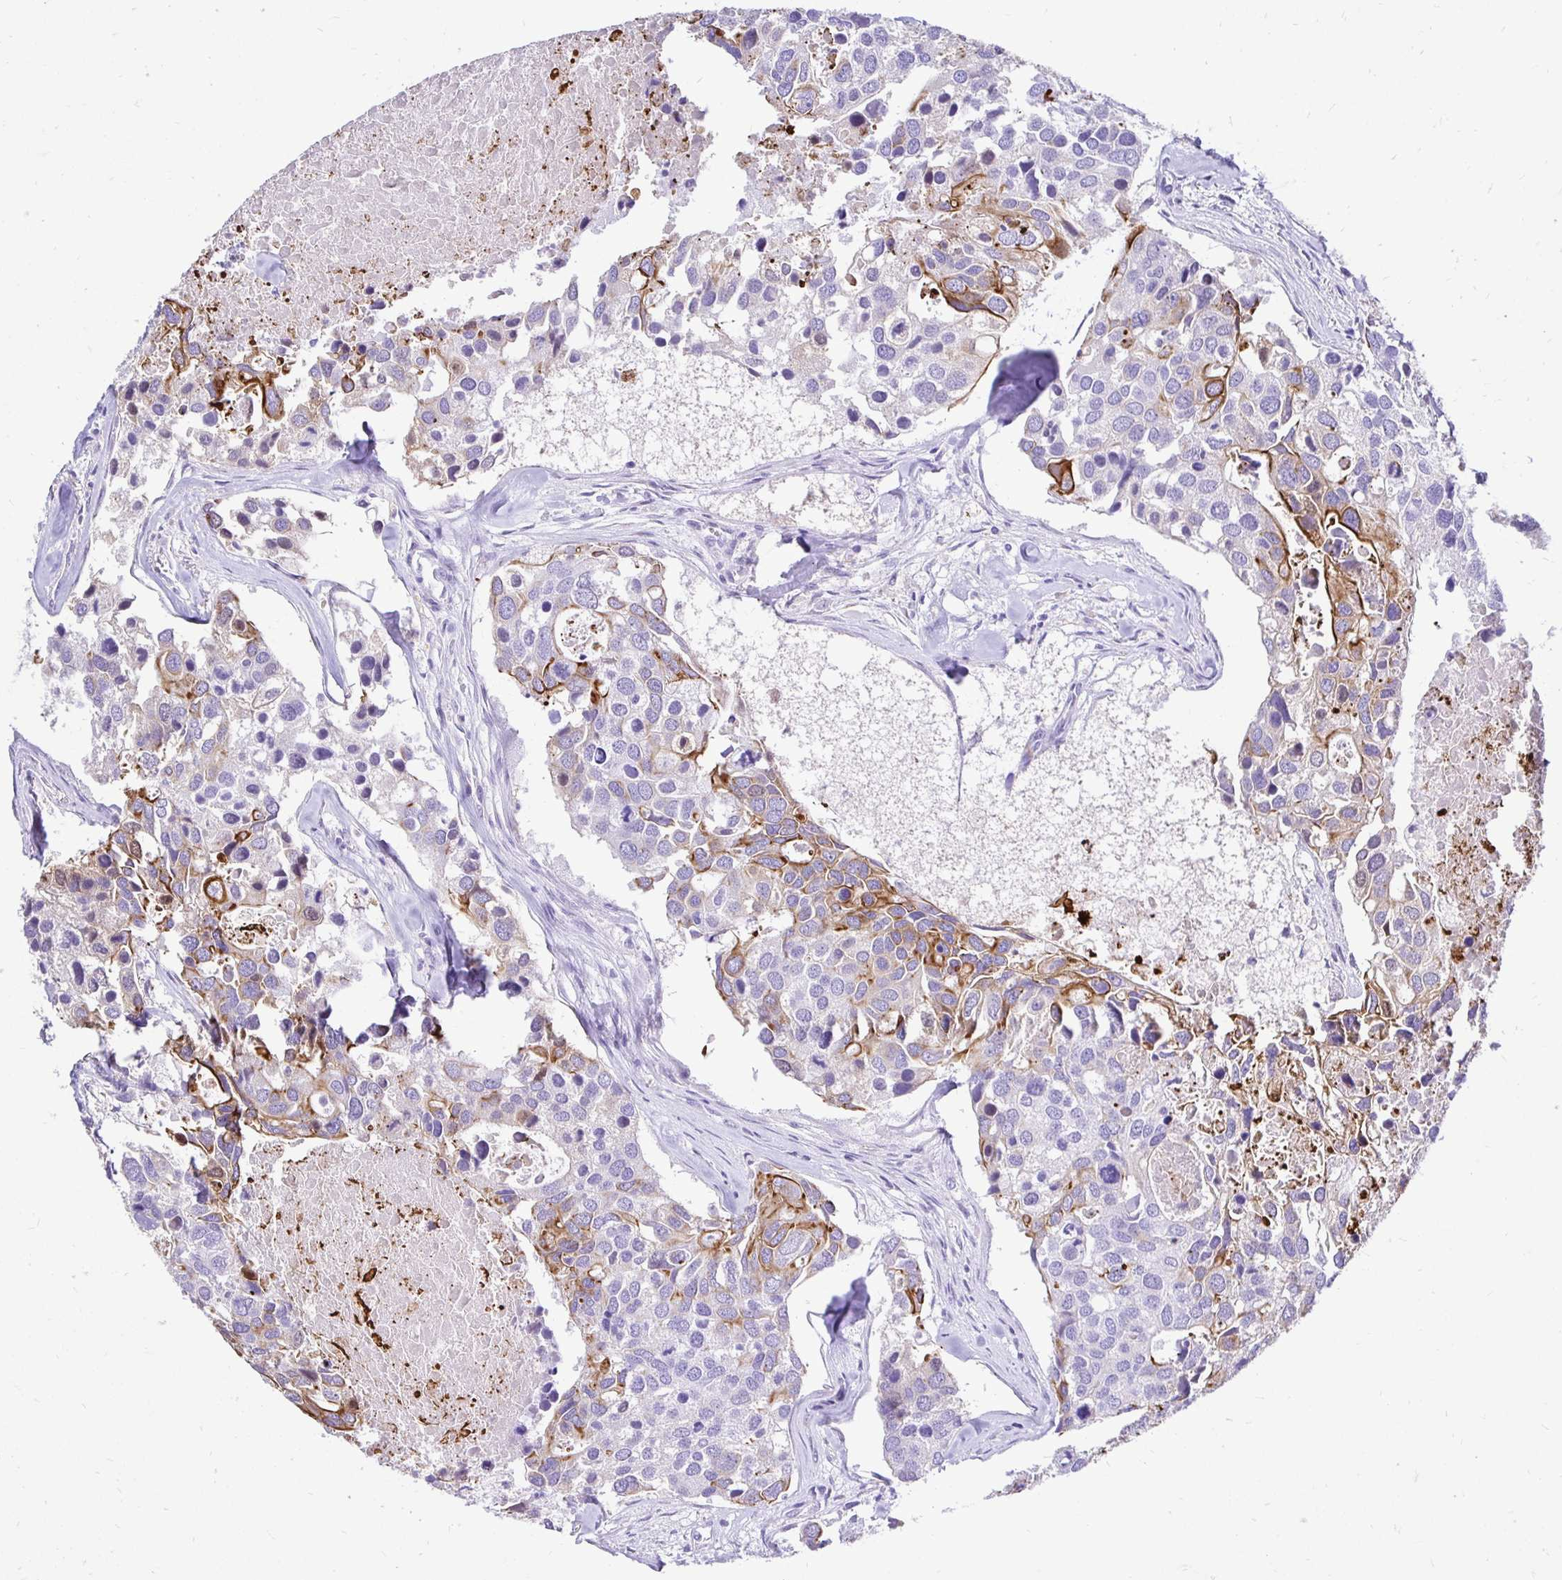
{"staining": {"intensity": "moderate", "quantity": "25%-75%", "location": "cytoplasmic/membranous"}, "tissue": "breast cancer", "cell_type": "Tumor cells", "image_type": "cancer", "snomed": [{"axis": "morphology", "description": "Duct carcinoma"}, {"axis": "topography", "description": "Breast"}], "caption": "IHC of breast cancer (invasive ductal carcinoma) reveals medium levels of moderate cytoplasmic/membranous expression in approximately 25%-75% of tumor cells.", "gene": "TAF1D", "patient": {"sex": "female", "age": 83}}